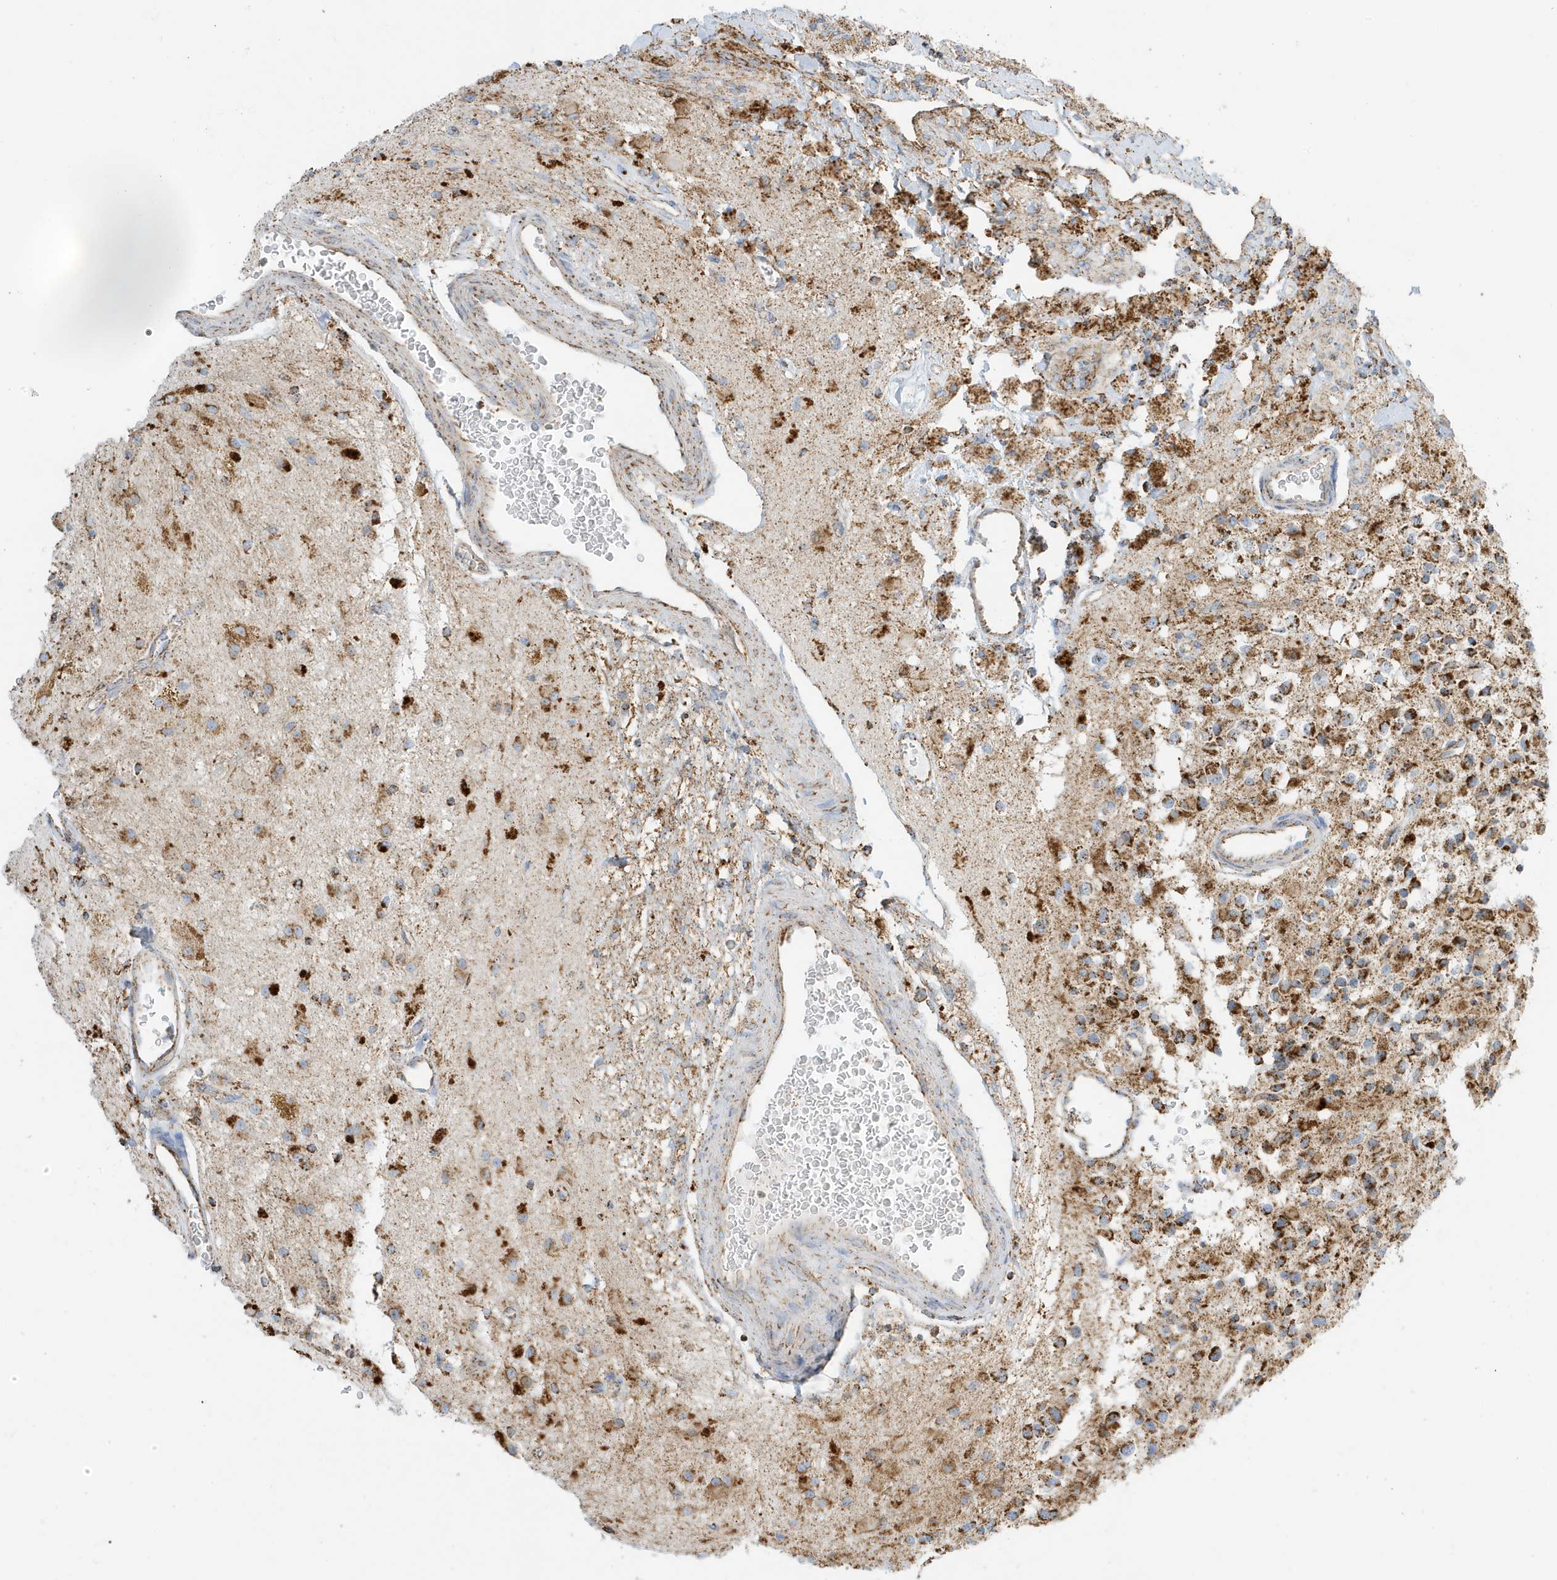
{"staining": {"intensity": "moderate", "quantity": "25%-75%", "location": "cytoplasmic/membranous"}, "tissue": "glioma", "cell_type": "Tumor cells", "image_type": "cancer", "snomed": [{"axis": "morphology", "description": "Glioma, malignant, High grade"}, {"axis": "topography", "description": "Brain"}], "caption": "This is an image of immunohistochemistry (IHC) staining of malignant glioma (high-grade), which shows moderate staining in the cytoplasmic/membranous of tumor cells.", "gene": "ATP5ME", "patient": {"sex": "male", "age": 34}}